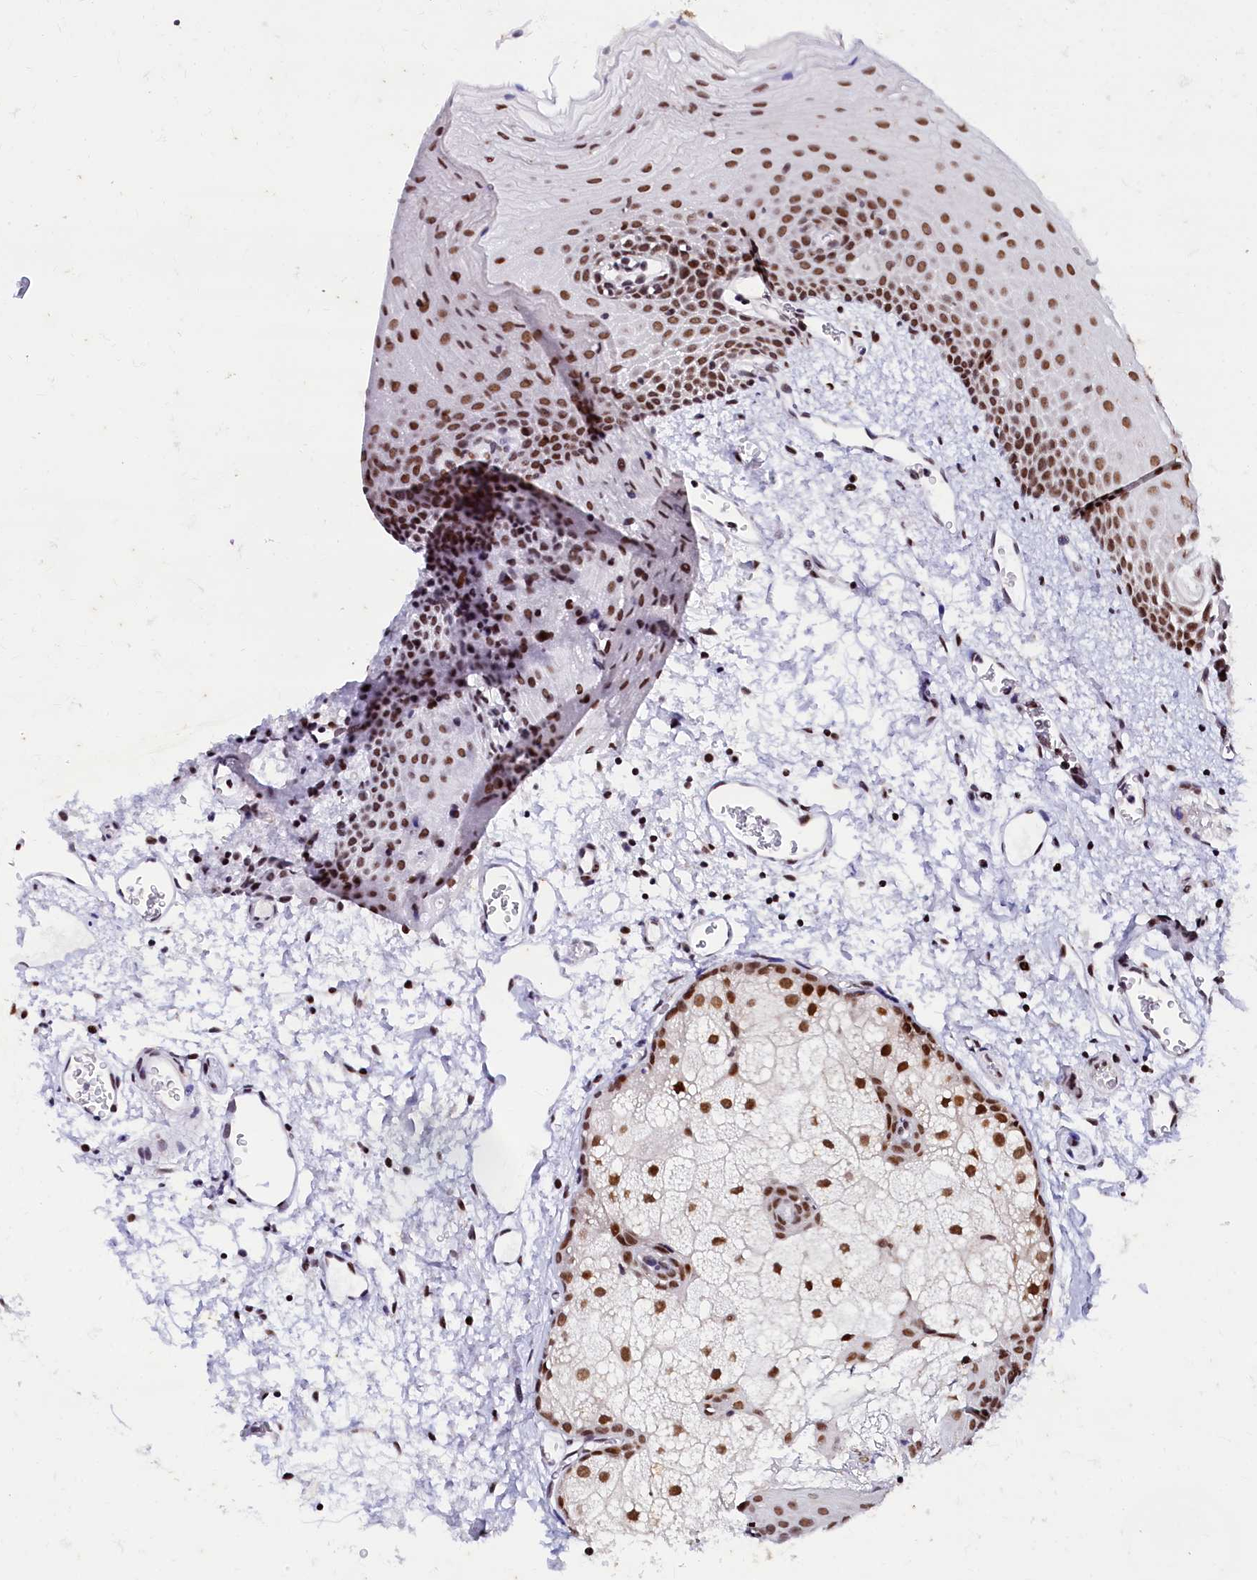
{"staining": {"intensity": "moderate", "quantity": ">75%", "location": "nuclear"}, "tissue": "oral mucosa", "cell_type": "Squamous epithelial cells", "image_type": "normal", "snomed": [{"axis": "morphology", "description": "Normal tissue, NOS"}, {"axis": "topography", "description": "Oral tissue"}], "caption": "Oral mucosa stained for a protein (brown) demonstrates moderate nuclear positive positivity in approximately >75% of squamous epithelial cells.", "gene": "CPSF7", "patient": {"sex": "female", "age": 70}}